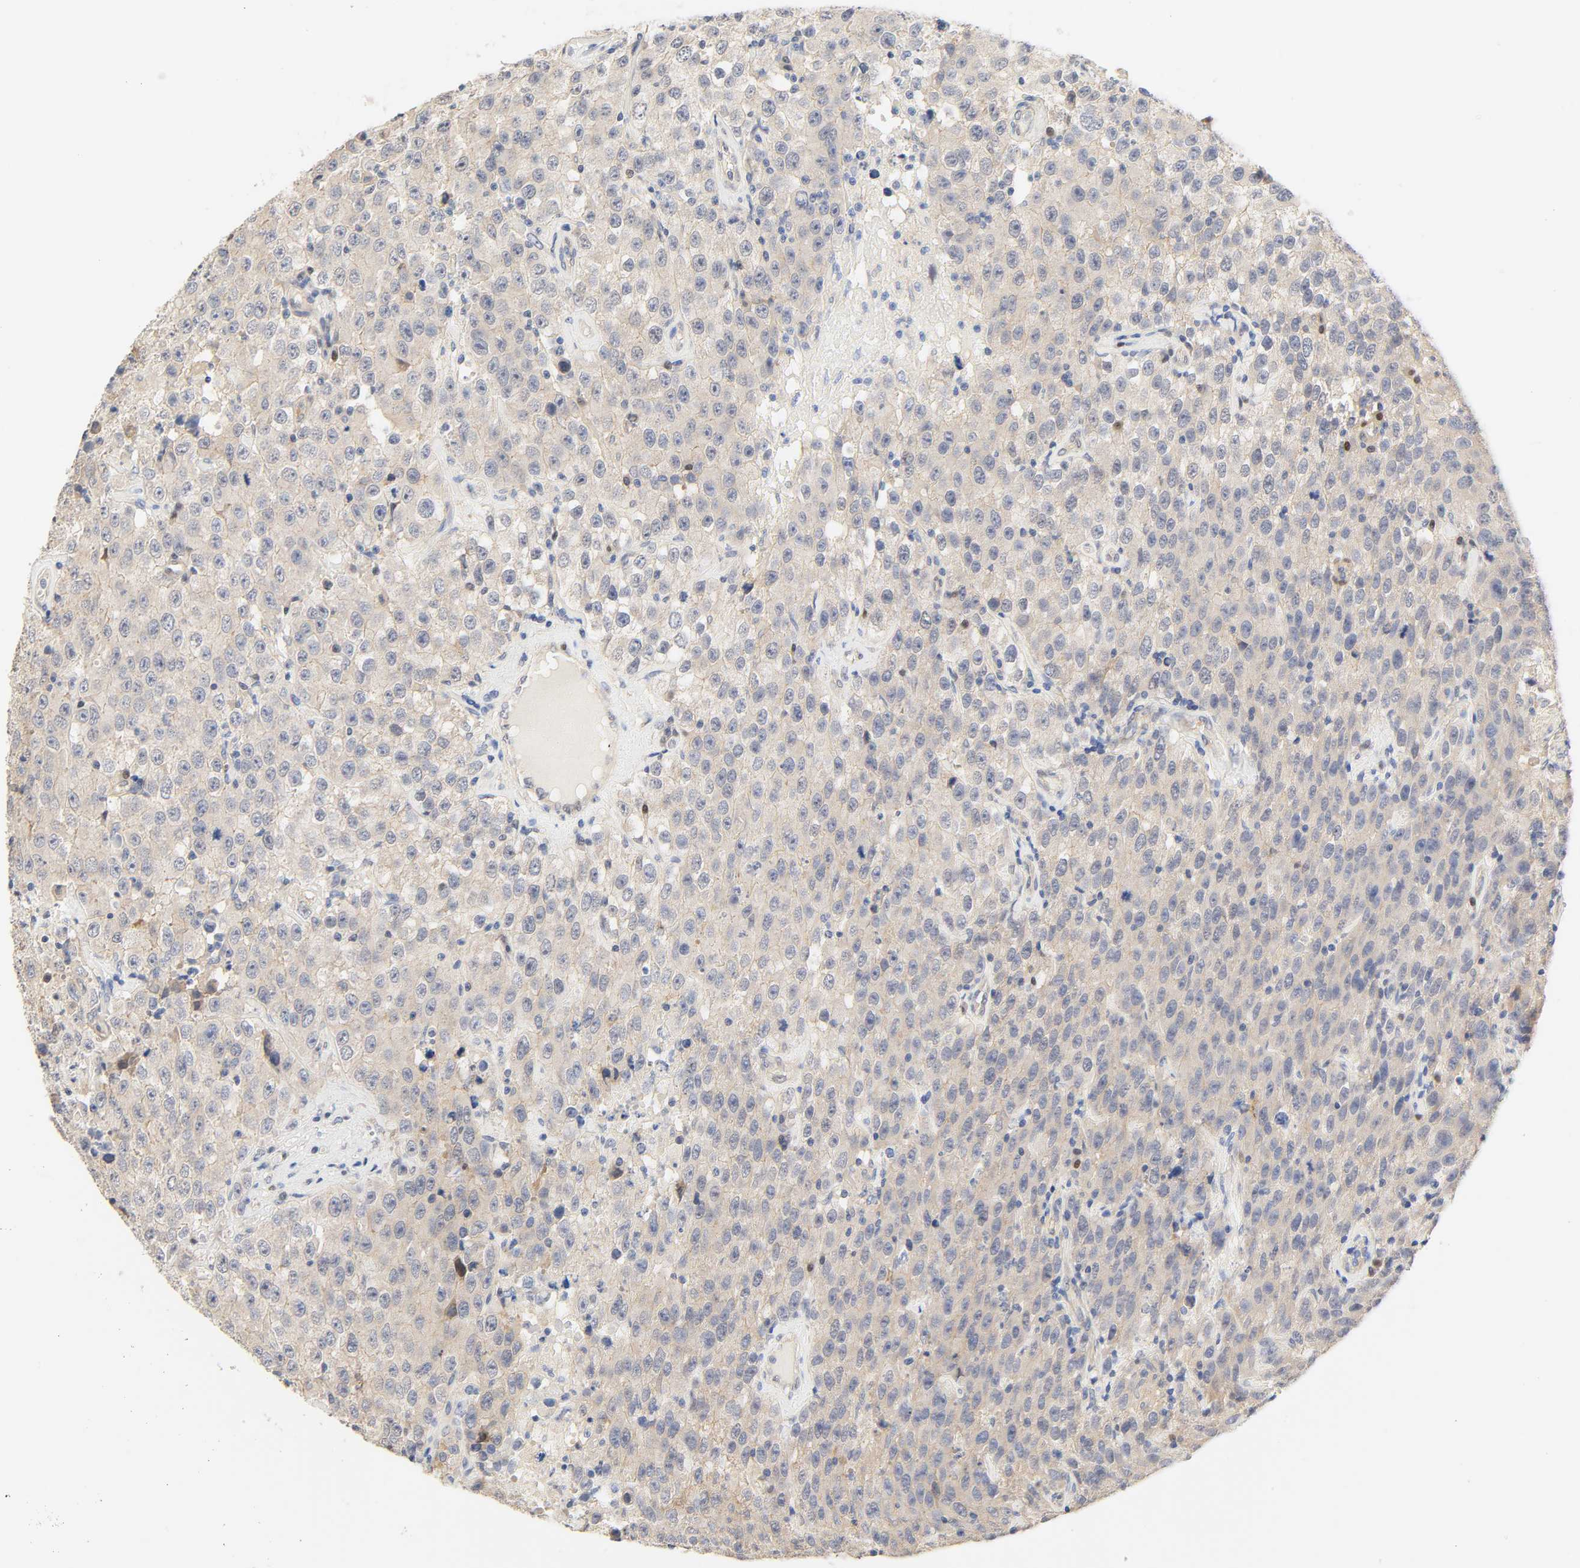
{"staining": {"intensity": "negative", "quantity": "none", "location": "none"}, "tissue": "testis cancer", "cell_type": "Tumor cells", "image_type": "cancer", "snomed": [{"axis": "morphology", "description": "Seminoma, NOS"}, {"axis": "topography", "description": "Testis"}], "caption": "An image of testis cancer stained for a protein demonstrates no brown staining in tumor cells.", "gene": "BORCS8-MEF2B", "patient": {"sex": "male", "age": 52}}